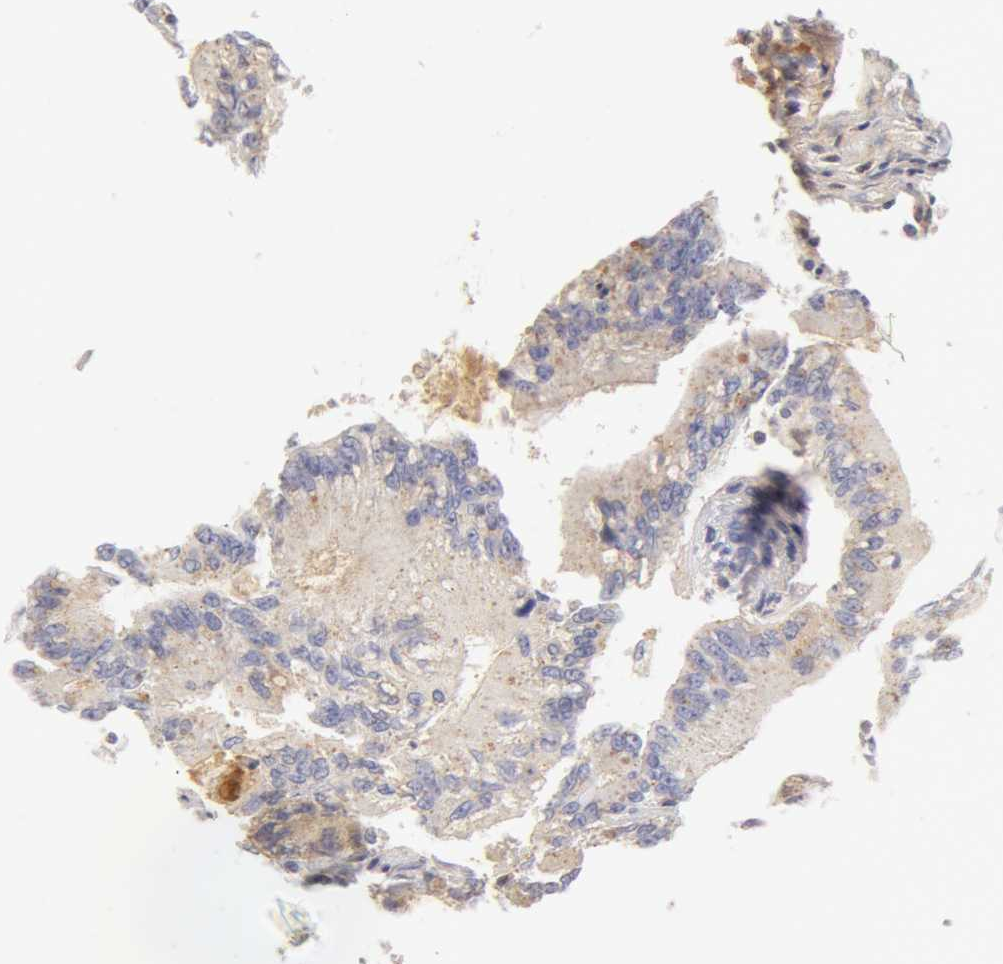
{"staining": {"intensity": "negative", "quantity": "none", "location": "none"}, "tissue": "colorectal cancer", "cell_type": "Tumor cells", "image_type": "cancer", "snomed": [{"axis": "morphology", "description": "Adenocarcinoma, NOS"}, {"axis": "topography", "description": "Rectum"}], "caption": "Image shows no significant protein staining in tumor cells of colorectal cancer. Nuclei are stained in blue.", "gene": "GC", "patient": {"sex": "female", "age": 81}}